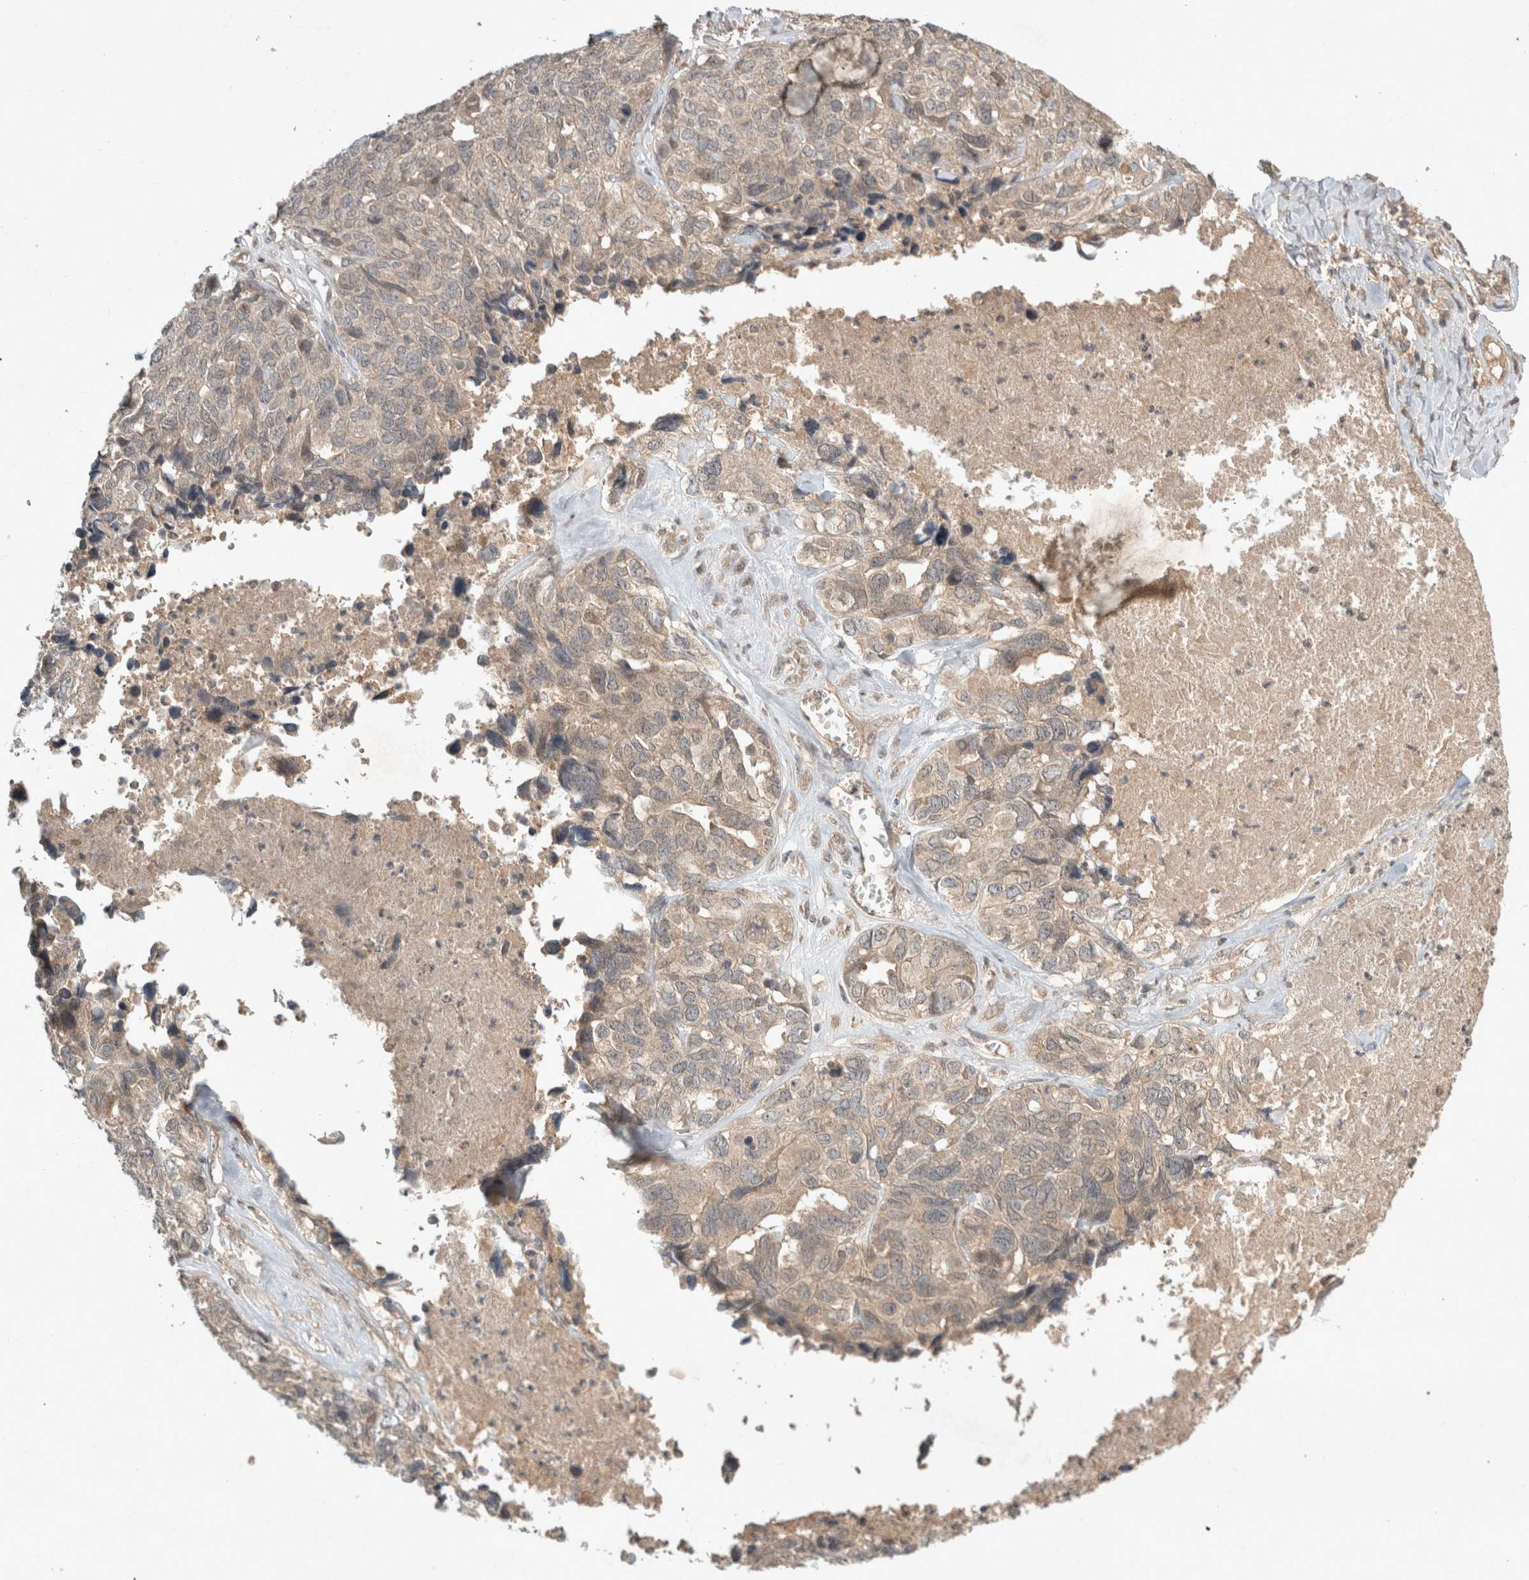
{"staining": {"intensity": "weak", "quantity": ">75%", "location": "cytoplasmic/membranous"}, "tissue": "ovarian cancer", "cell_type": "Tumor cells", "image_type": "cancer", "snomed": [{"axis": "morphology", "description": "Cystadenocarcinoma, serous, NOS"}, {"axis": "topography", "description": "Ovary"}], "caption": "Ovarian cancer stained with a protein marker reveals weak staining in tumor cells.", "gene": "LOXL2", "patient": {"sex": "female", "age": 79}}